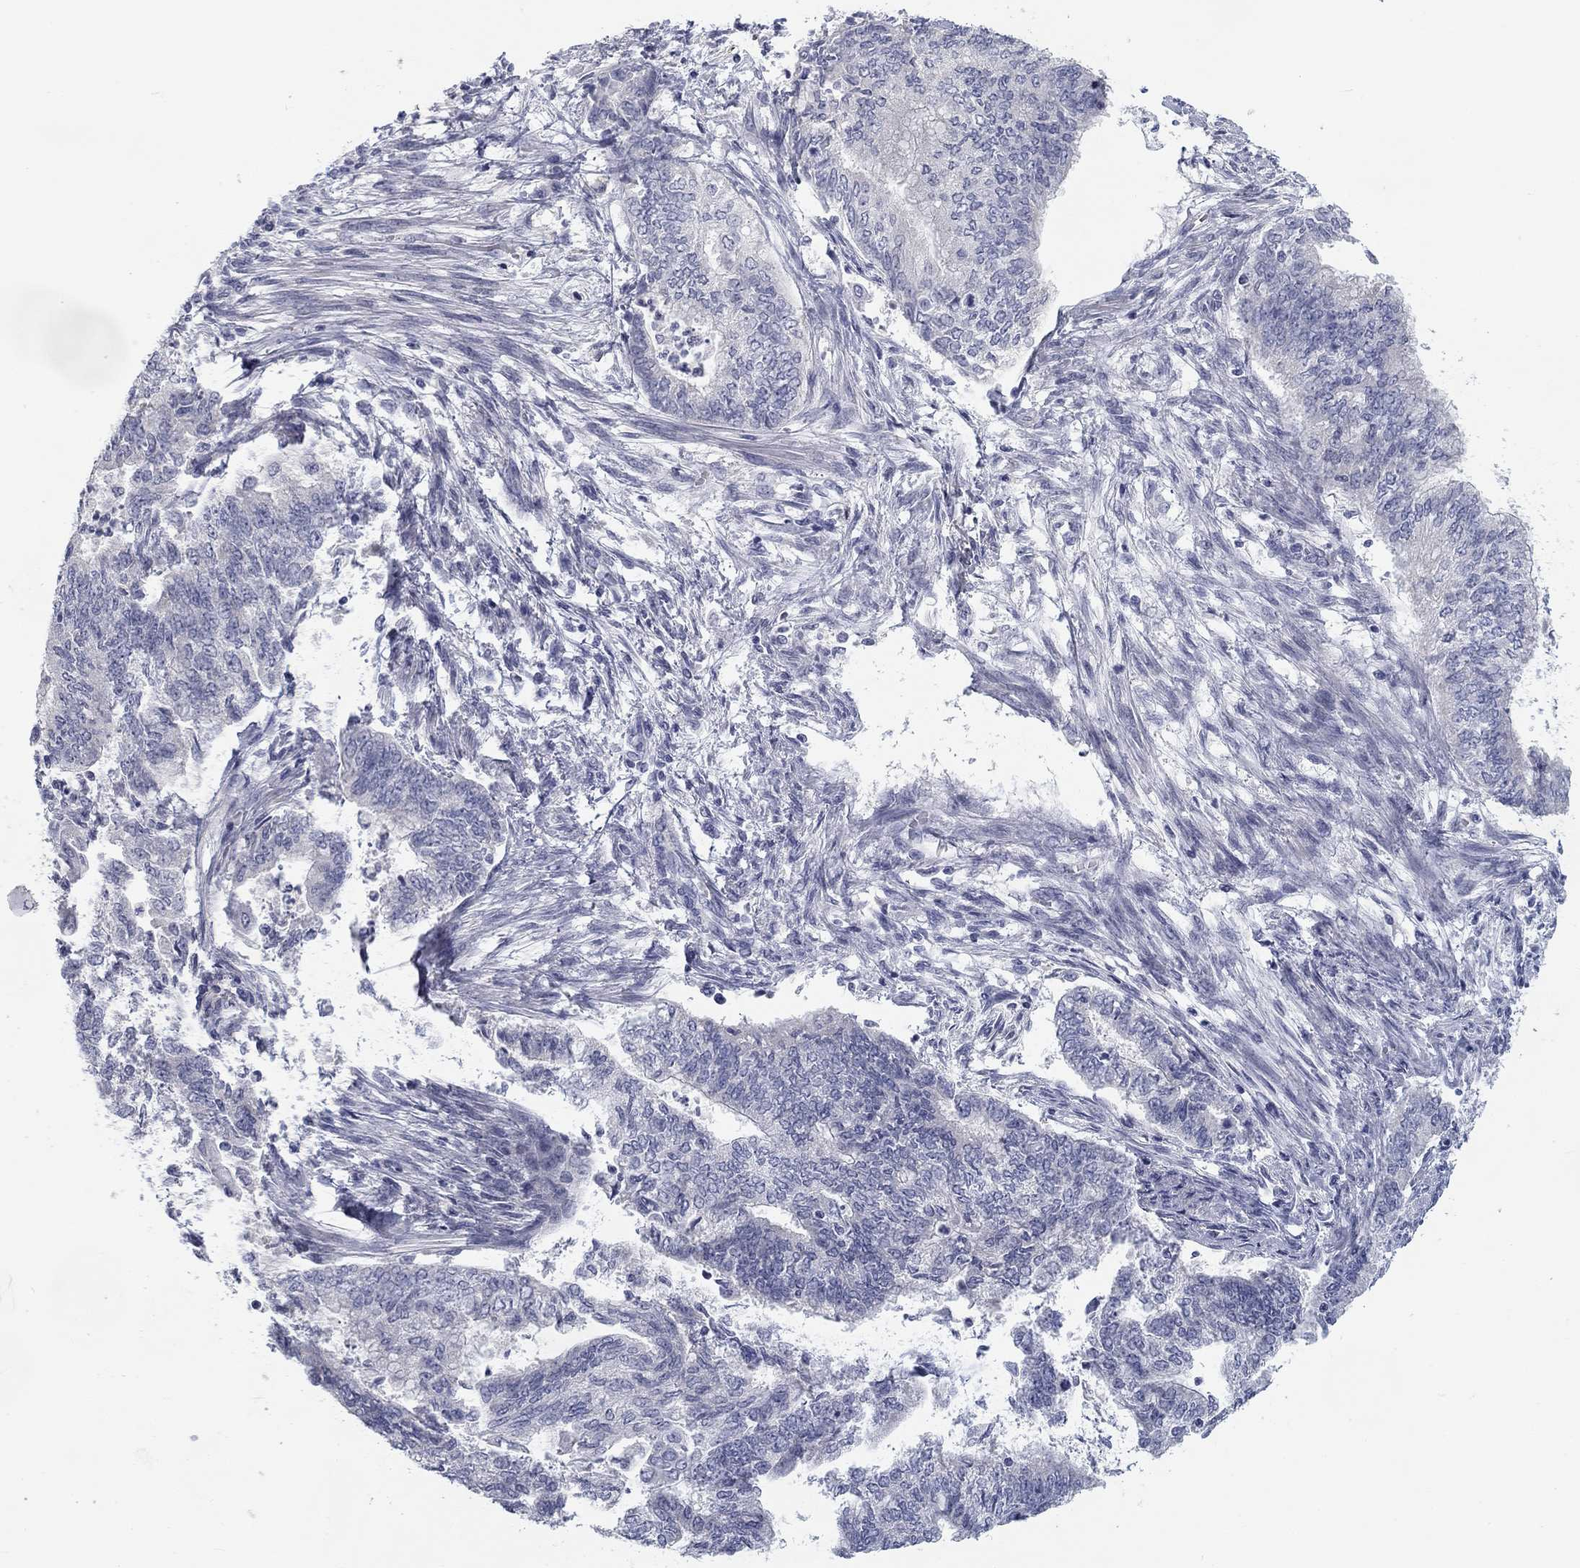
{"staining": {"intensity": "negative", "quantity": "none", "location": "none"}, "tissue": "endometrial cancer", "cell_type": "Tumor cells", "image_type": "cancer", "snomed": [{"axis": "morphology", "description": "Adenocarcinoma, NOS"}, {"axis": "topography", "description": "Endometrium"}], "caption": "Endometrial cancer stained for a protein using immunohistochemistry (IHC) exhibits no positivity tumor cells.", "gene": "CALB1", "patient": {"sex": "female", "age": 65}}